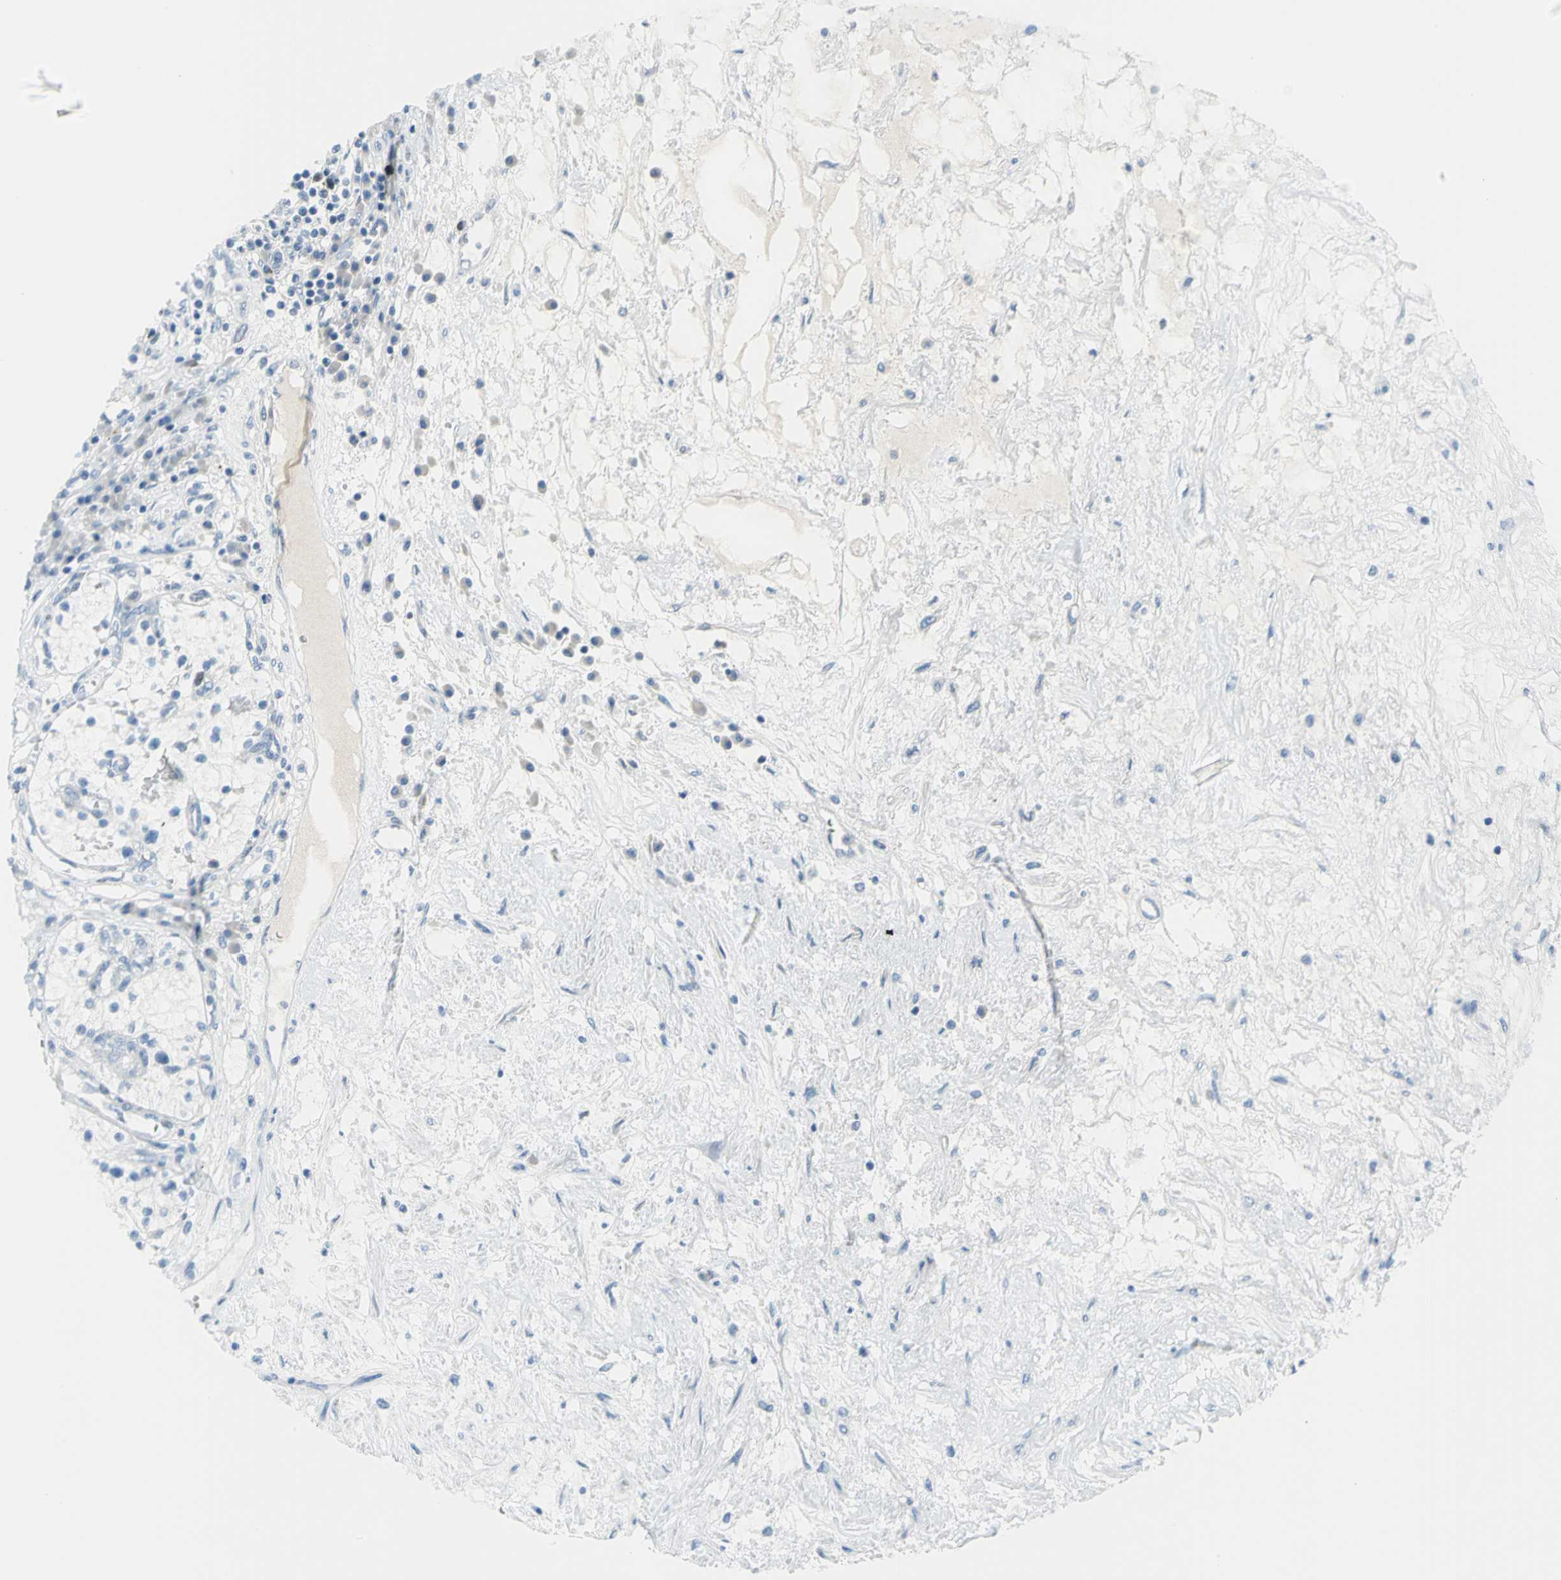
{"staining": {"intensity": "negative", "quantity": "none", "location": "none"}, "tissue": "renal cancer", "cell_type": "Tumor cells", "image_type": "cancer", "snomed": [{"axis": "morphology", "description": "Adenocarcinoma, NOS"}, {"axis": "topography", "description": "Kidney"}], "caption": "Immunohistochemistry (IHC) of renal cancer reveals no staining in tumor cells. (DAB (3,3'-diaminobenzidine) immunohistochemistry with hematoxylin counter stain).", "gene": "MCM3", "patient": {"sex": "male", "age": 68}}